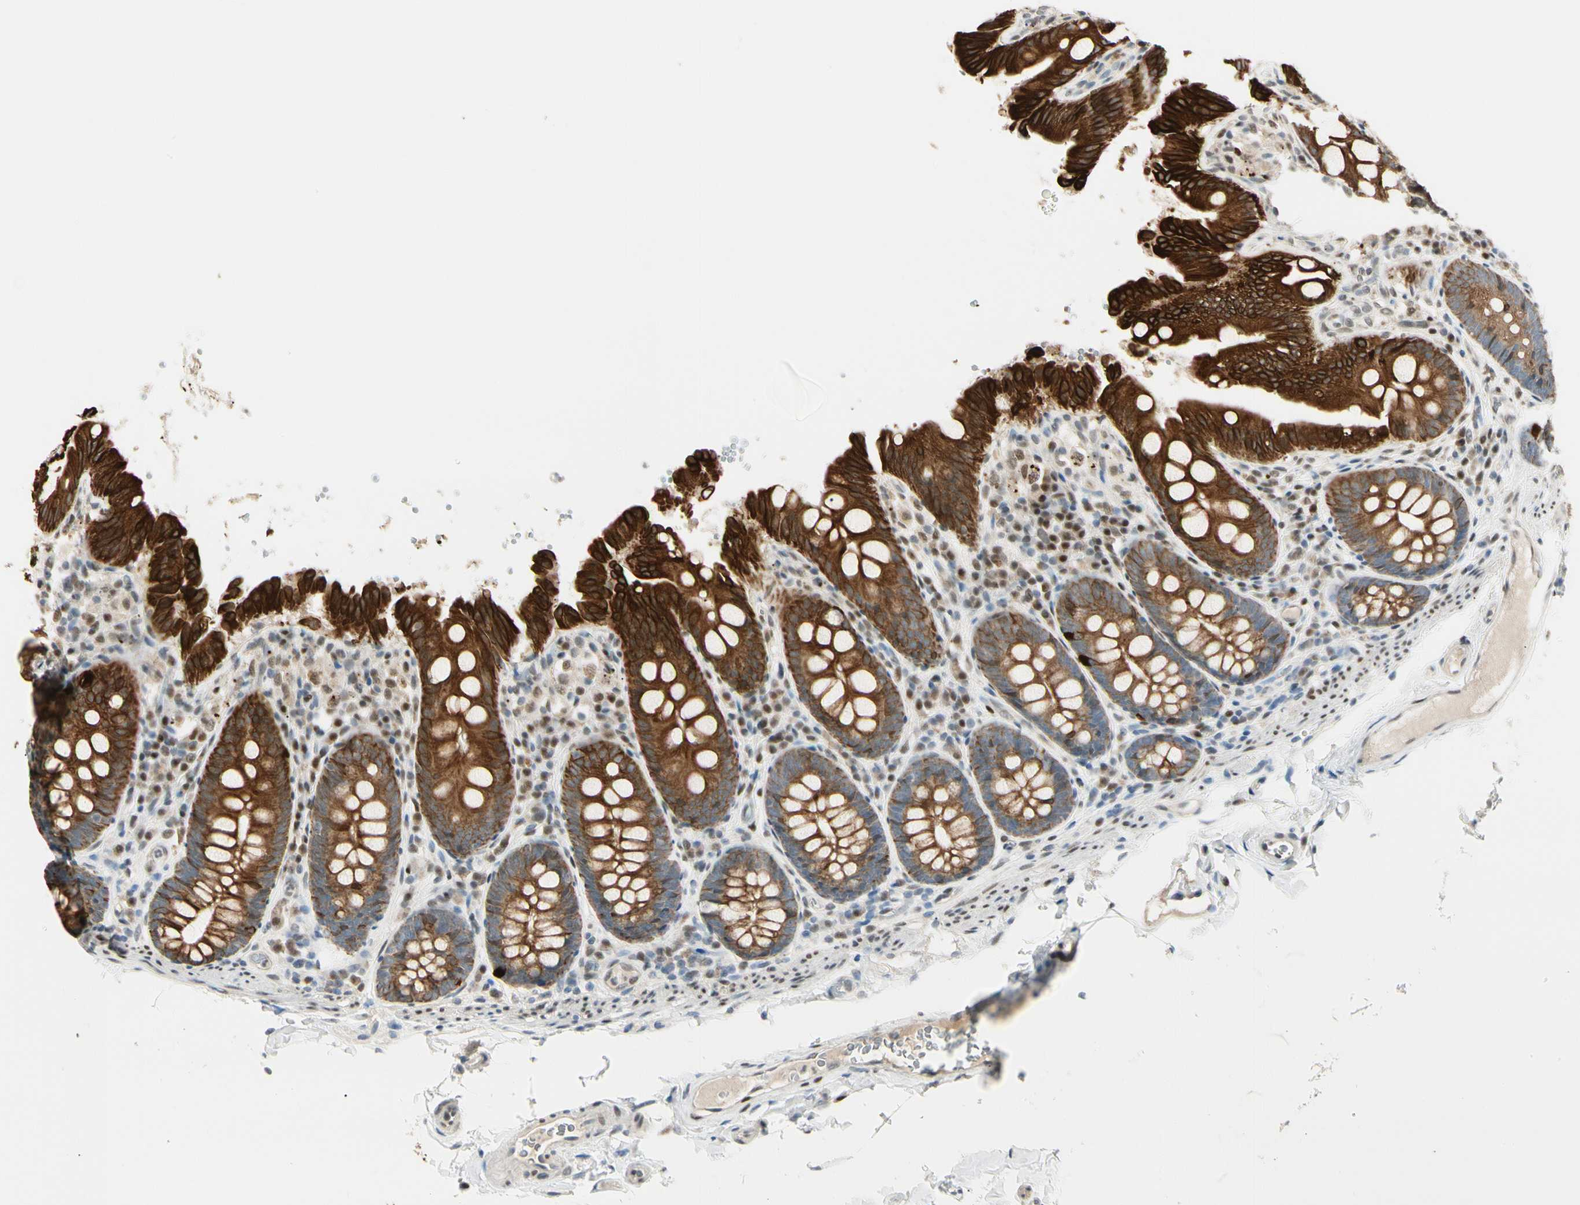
{"staining": {"intensity": "weak", "quantity": ">75%", "location": "cytoplasmic/membranous,nuclear"}, "tissue": "colon", "cell_type": "Endothelial cells", "image_type": "normal", "snomed": [{"axis": "morphology", "description": "Normal tissue, NOS"}, {"axis": "topography", "description": "Colon"}], "caption": "IHC histopathology image of normal colon stained for a protein (brown), which shows low levels of weak cytoplasmic/membranous,nuclear staining in approximately >75% of endothelial cells.", "gene": "ATXN1", "patient": {"sex": "female", "age": 61}}